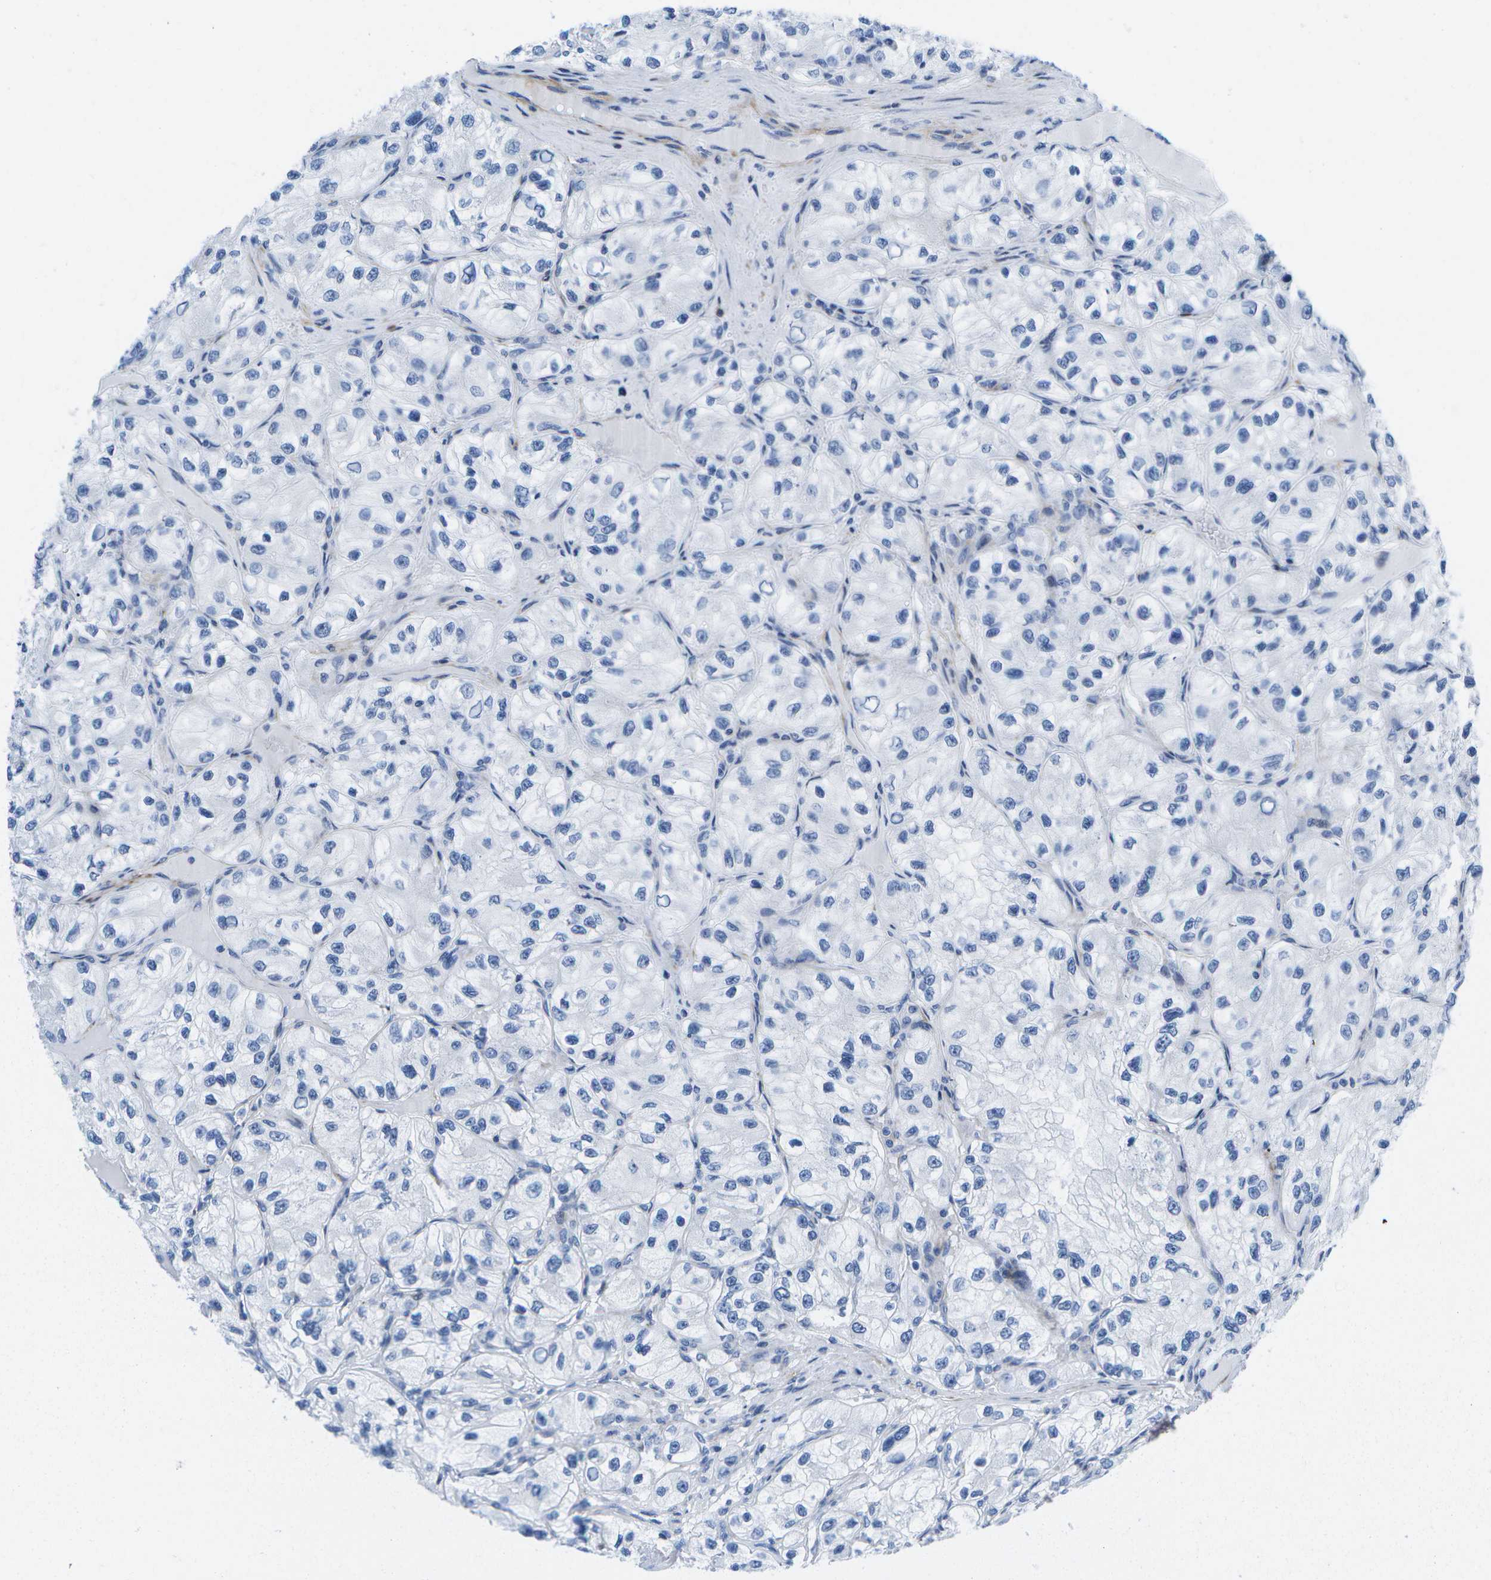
{"staining": {"intensity": "negative", "quantity": "none", "location": "none"}, "tissue": "renal cancer", "cell_type": "Tumor cells", "image_type": "cancer", "snomed": [{"axis": "morphology", "description": "Adenocarcinoma, NOS"}, {"axis": "topography", "description": "Kidney"}], "caption": "IHC histopathology image of renal adenocarcinoma stained for a protein (brown), which shows no staining in tumor cells.", "gene": "ADGRG6", "patient": {"sex": "female", "age": 57}}